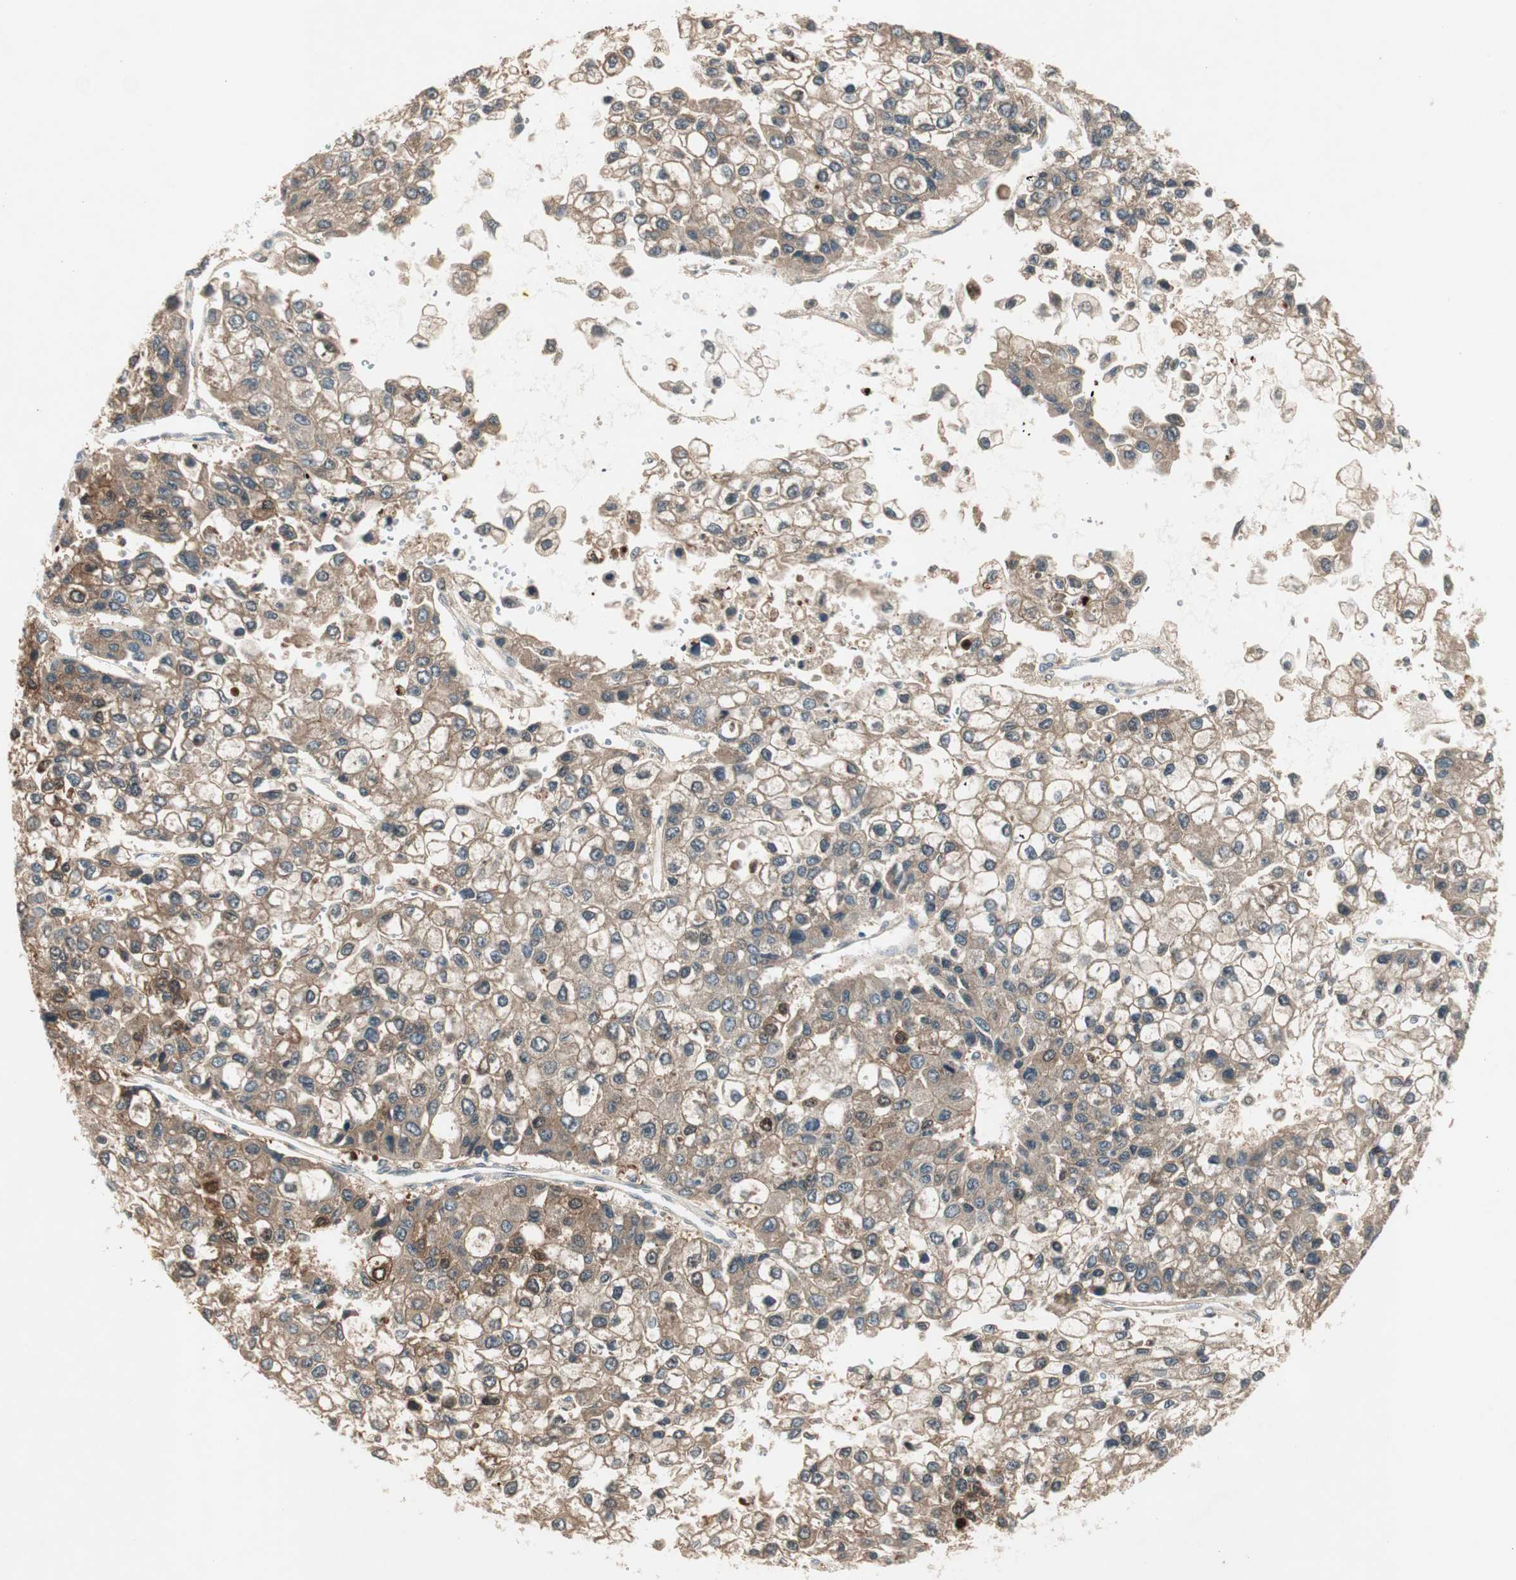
{"staining": {"intensity": "moderate", "quantity": "25%-75%", "location": "cytoplasmic/membranous"}, "tissue": "liver cancer", "cell_type": "Tumor cells", "image_type": "cancer", "snomed": [{"axis": "morphology", "description": "Carcinoma, Hepatocellular, NOS"}, {"axis": "topography", "description": "Liver"}], "caption": "Immunohistochemistry photomicrograph of neoplastic tissue: human liver hepatocellular carcinoma stained using IHC displays medium levels of moderate protein expression localized specifically in the cytoplasmic/membranous of tumor cells, appearing as a cytoplasmic/membranous brown color.", "gene": "ACSL5", "patient": {"sex": "female", "age": 66}}